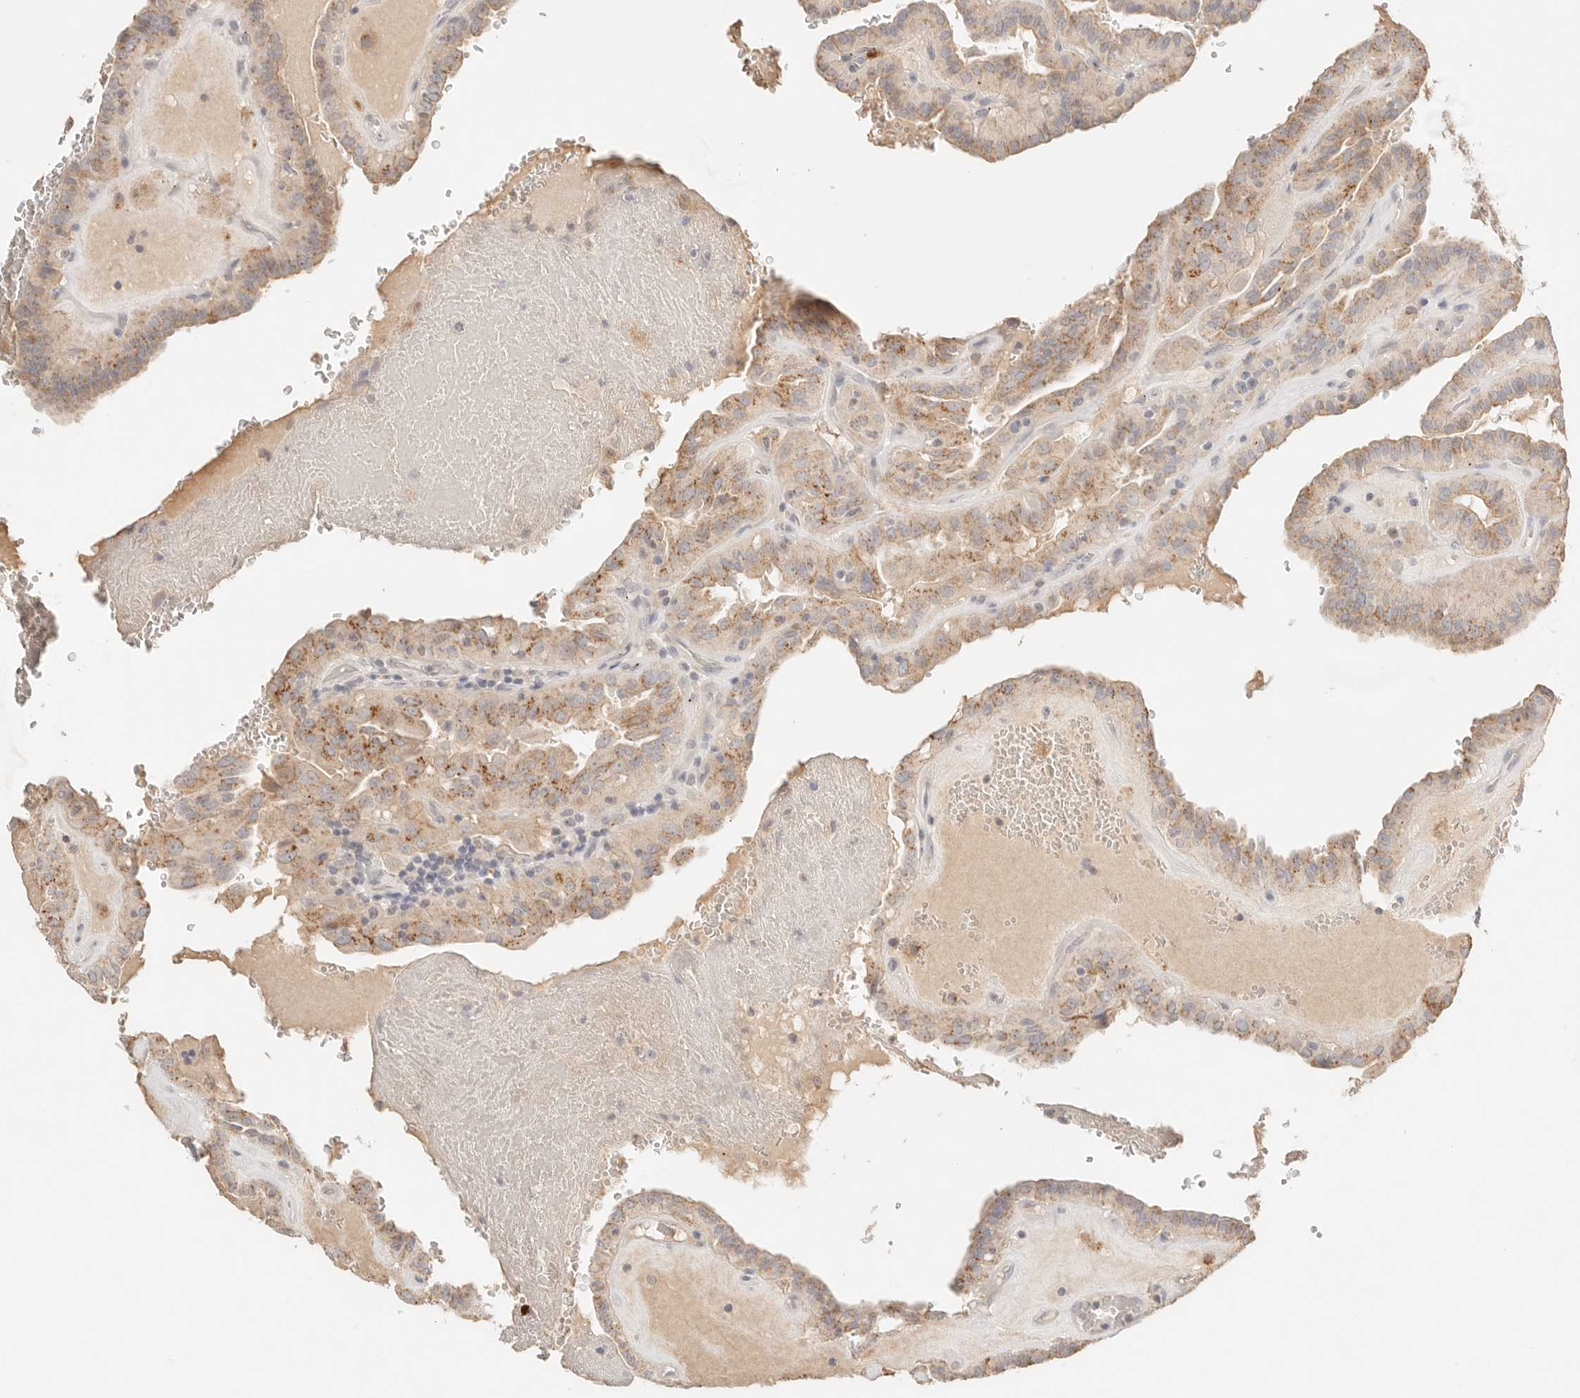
{"staining": {"intensity": "moderate", "quantity": "25%-75%", "location": "cytoplasmic/membranous"}, "tissue": "thyroid cancer", "cell_type": "Tumor cells", "image_type": "cancer", "snomed": [{"axis": "morphology", "description": "Papillary adenocarcinoma, NOS"}, {"axis": "topography", "description": "Thyroid gland"}], "caption": "High-magnification brightfield microscopy of thyroid papillary adenocarcinoma stained with DAB (3,3'-diaminobenzidine) (brown) and counterstained with hematoxylin (blue). tumor cells exhibit moderate cytoplasmic/membranous staining is identified in about25%-75% of cells.", "gene": "CEP120", "patient": {"sex": "male", "age": 77}}